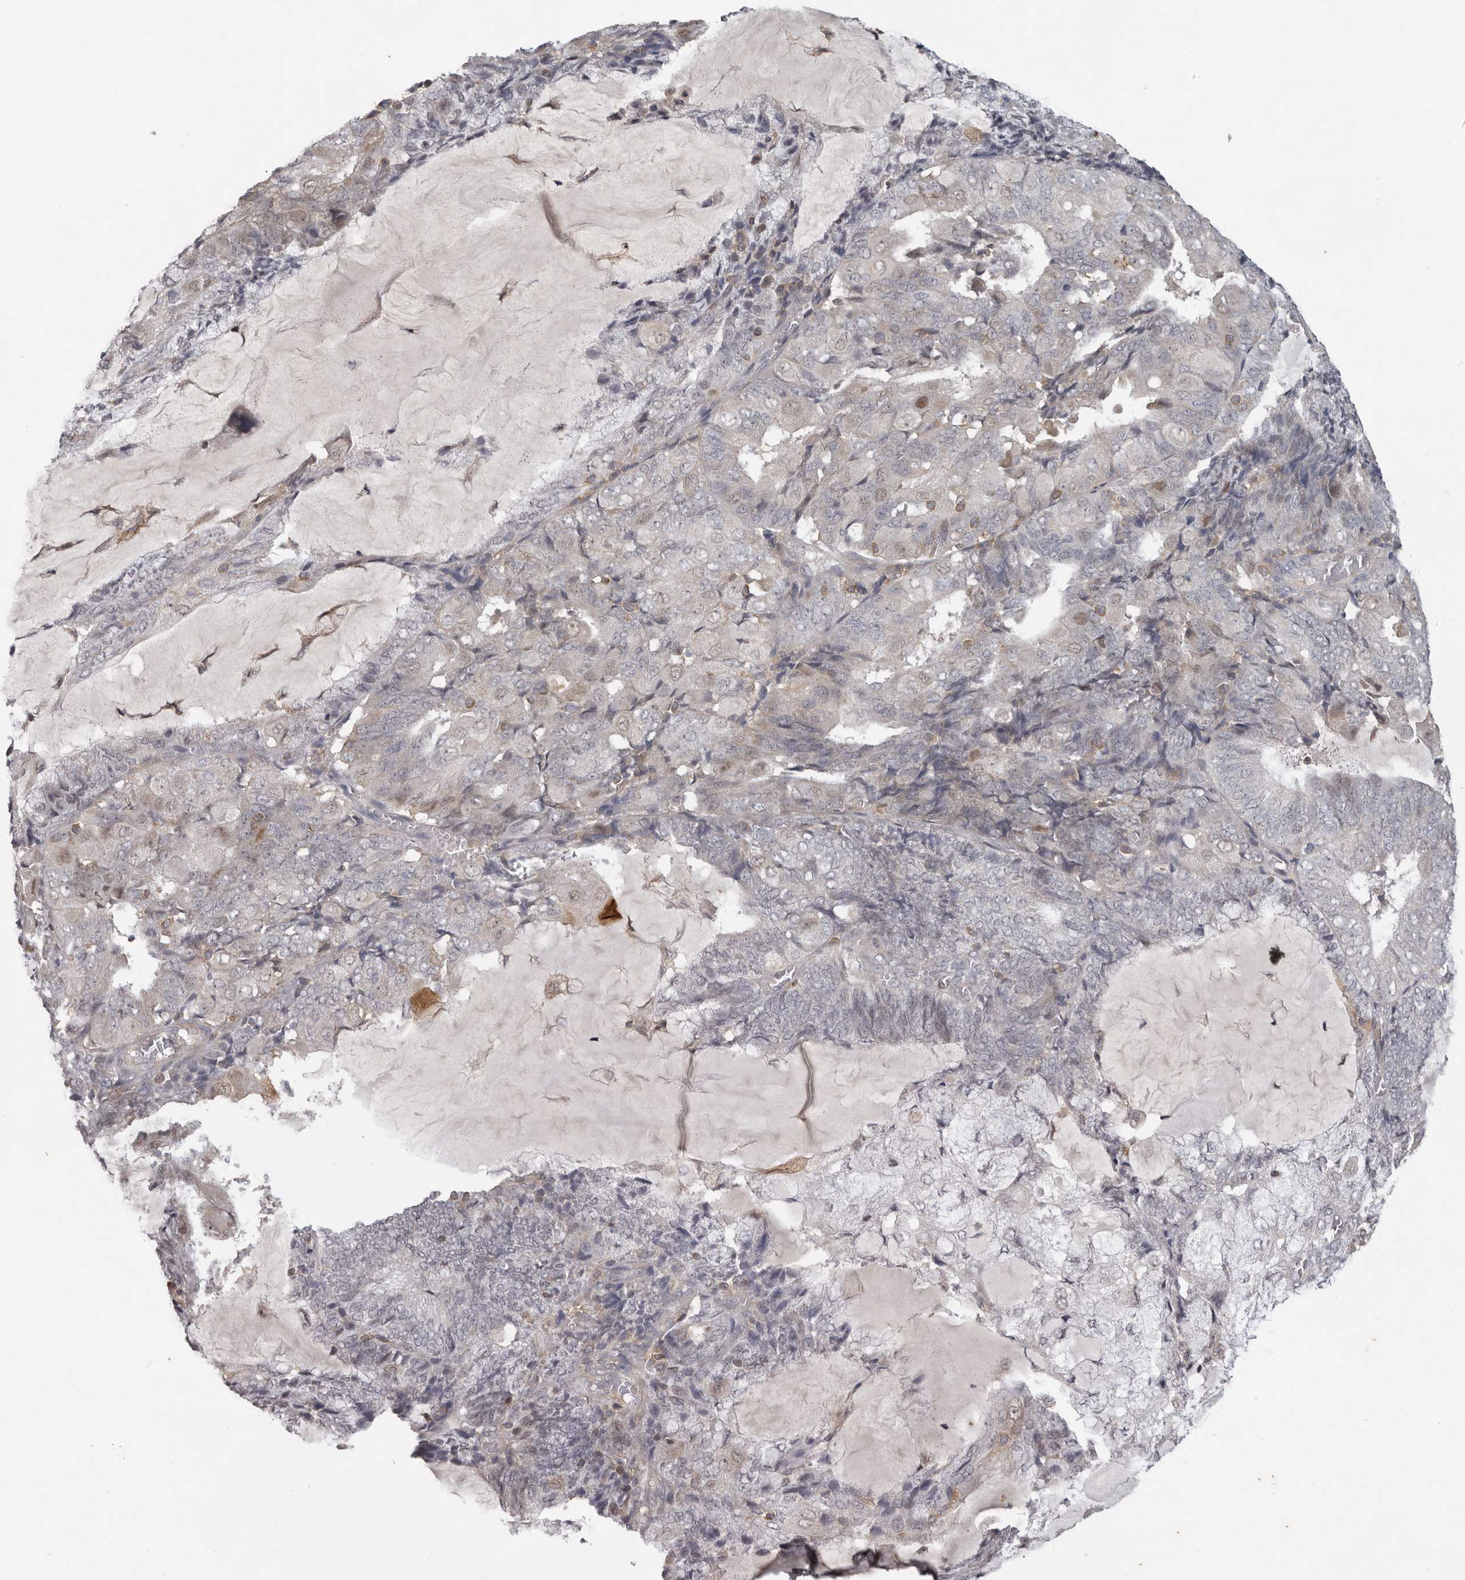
{"staining": {"intensity": "negative", "quantity": "none", "location": "none"}, "tissue": "endometrial cancer", "cell_type": "Tumor cells", "image_type": "cancer", "snomed": [{"axis": "morphology", "description": "Adenocarcinoma, NOS"}, {"axis": "topography", "description": "Endometrium"}], "caption": "There is no significant expression in tumor cells of adenocarcinoma (endometrial).", "gene": "ANKRD44", "patient": {"sex": "female", "age": 81}}